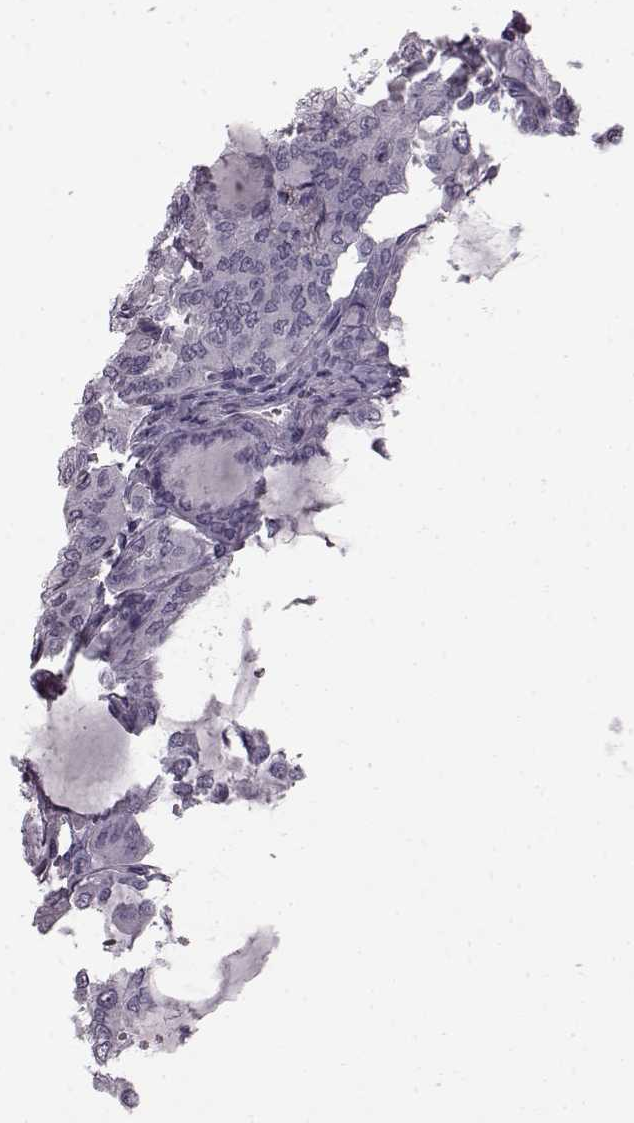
{"staining": {"intensity": "negative", "quantity": "none", "location": "none"}, "tissue": "thyroid cancer", "cell_type": "Tumor cells", "image_type": "cancer", "snomed": [{"axis": "morphology", "description": "Papillary adenocarcinoma, NOS"}, {"axis": "topography", "description": "Thyroid gland"}], "caption": "IHC of thyroid cancer demonstrates no expression in tumor cells. (Stains: DAB (3,3'-diaminobenzidine) immunohistochemistry (IHC) with hematoxylin counter stain, Microscopy: brightfield microscopy at high magnification).", "gene": "PRPH2", "patient": {"sex": "male", "age": 20}}